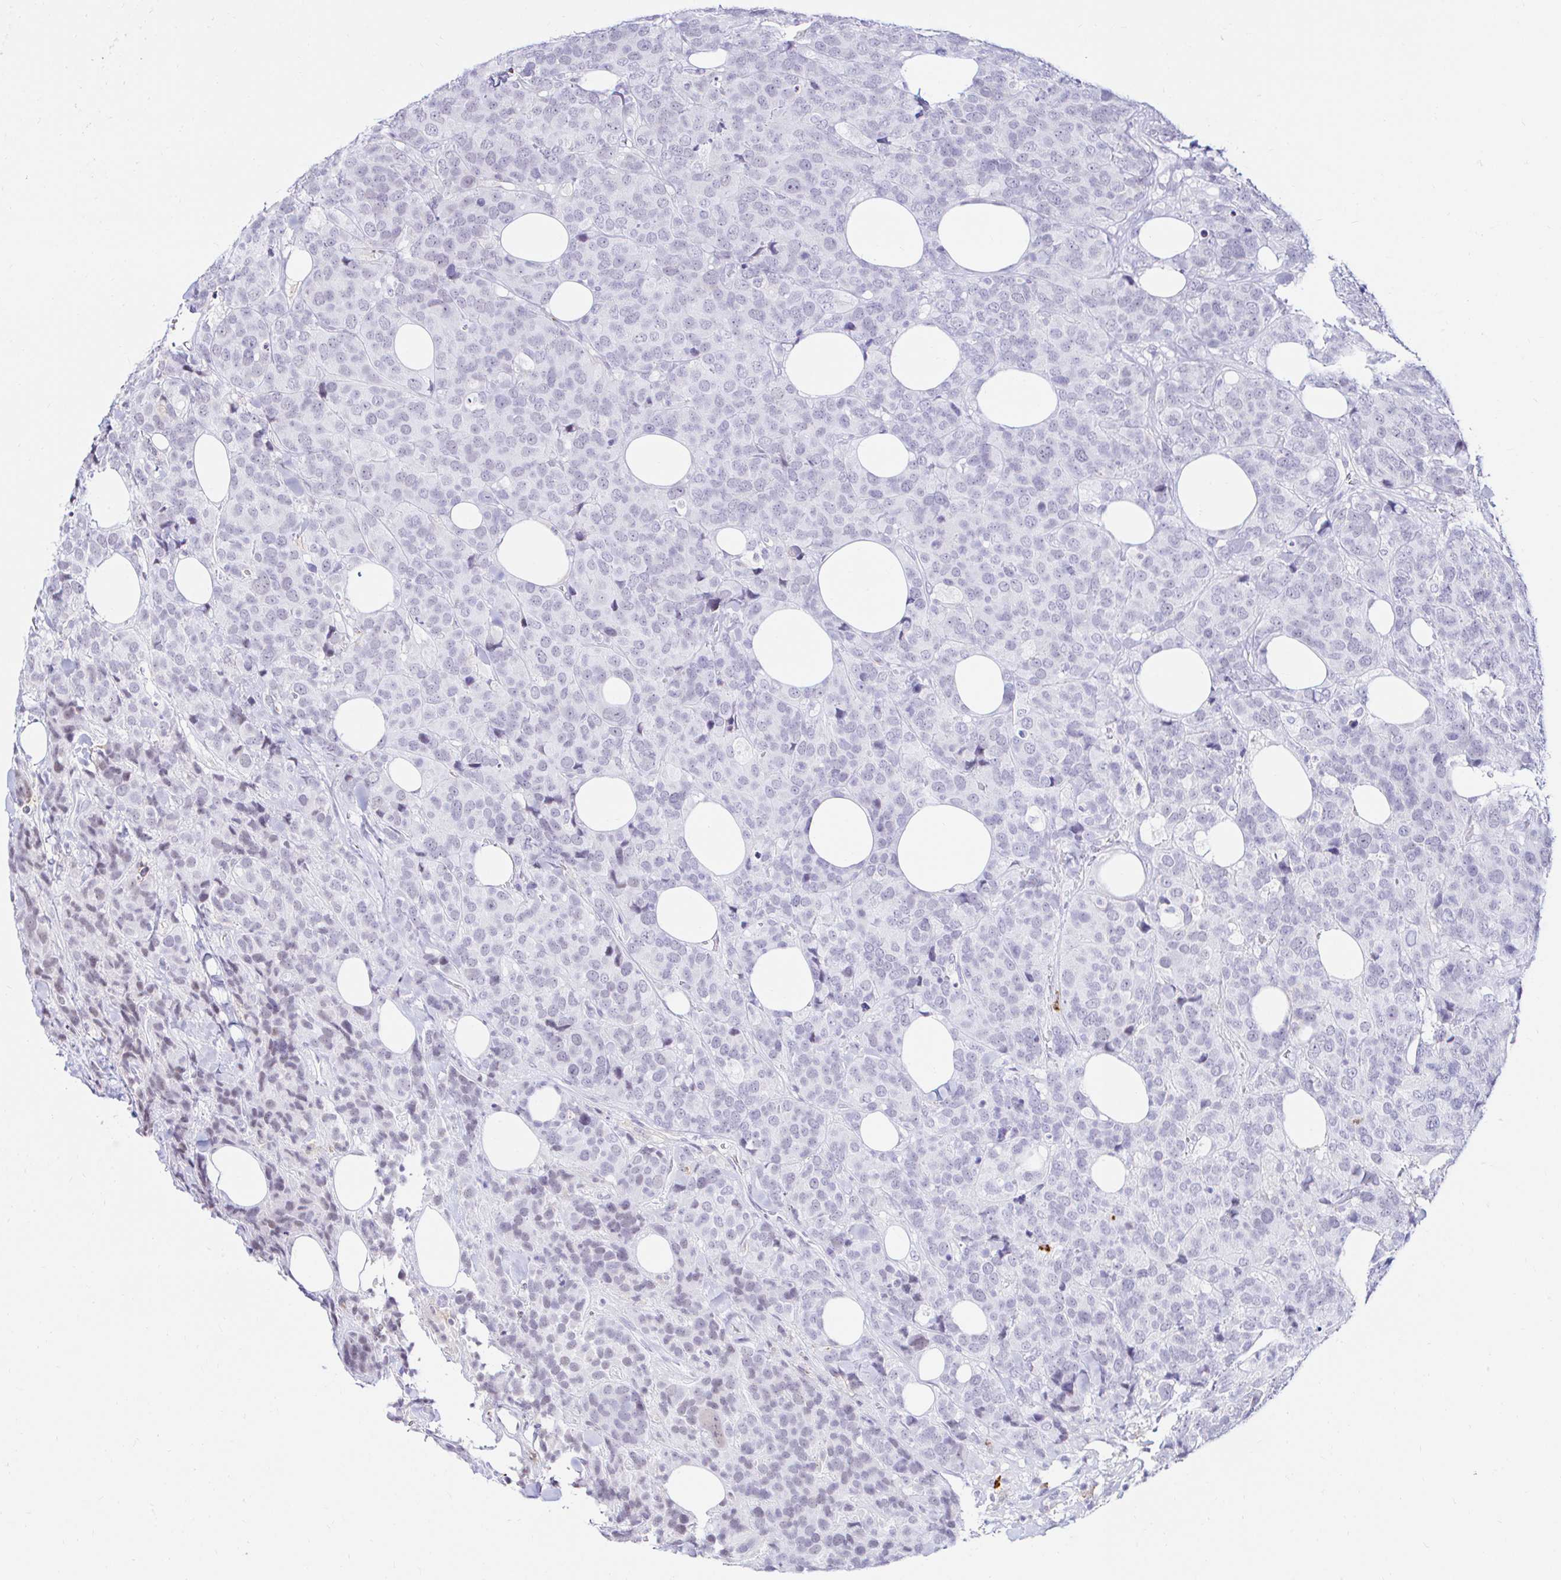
{"staining": {"intensity": "negative", "quantity": "none", "location": "none"}, "tissue": "breast cancer", "cell_type": "Tumor cells", "image_type": "cancer", "snomed": [{"axis": "morphology", "description": "Lobular carcinoma"}, {"axis": "topography", "description": "Breast"}], "caption": "Tumor cells are negative for brown protein staining in breast cancer. (Immunohistochemistry, brightfield microscopy, high magnification).", "gene": "CYBB", "patient": {"sex": "female", "age": 59}}